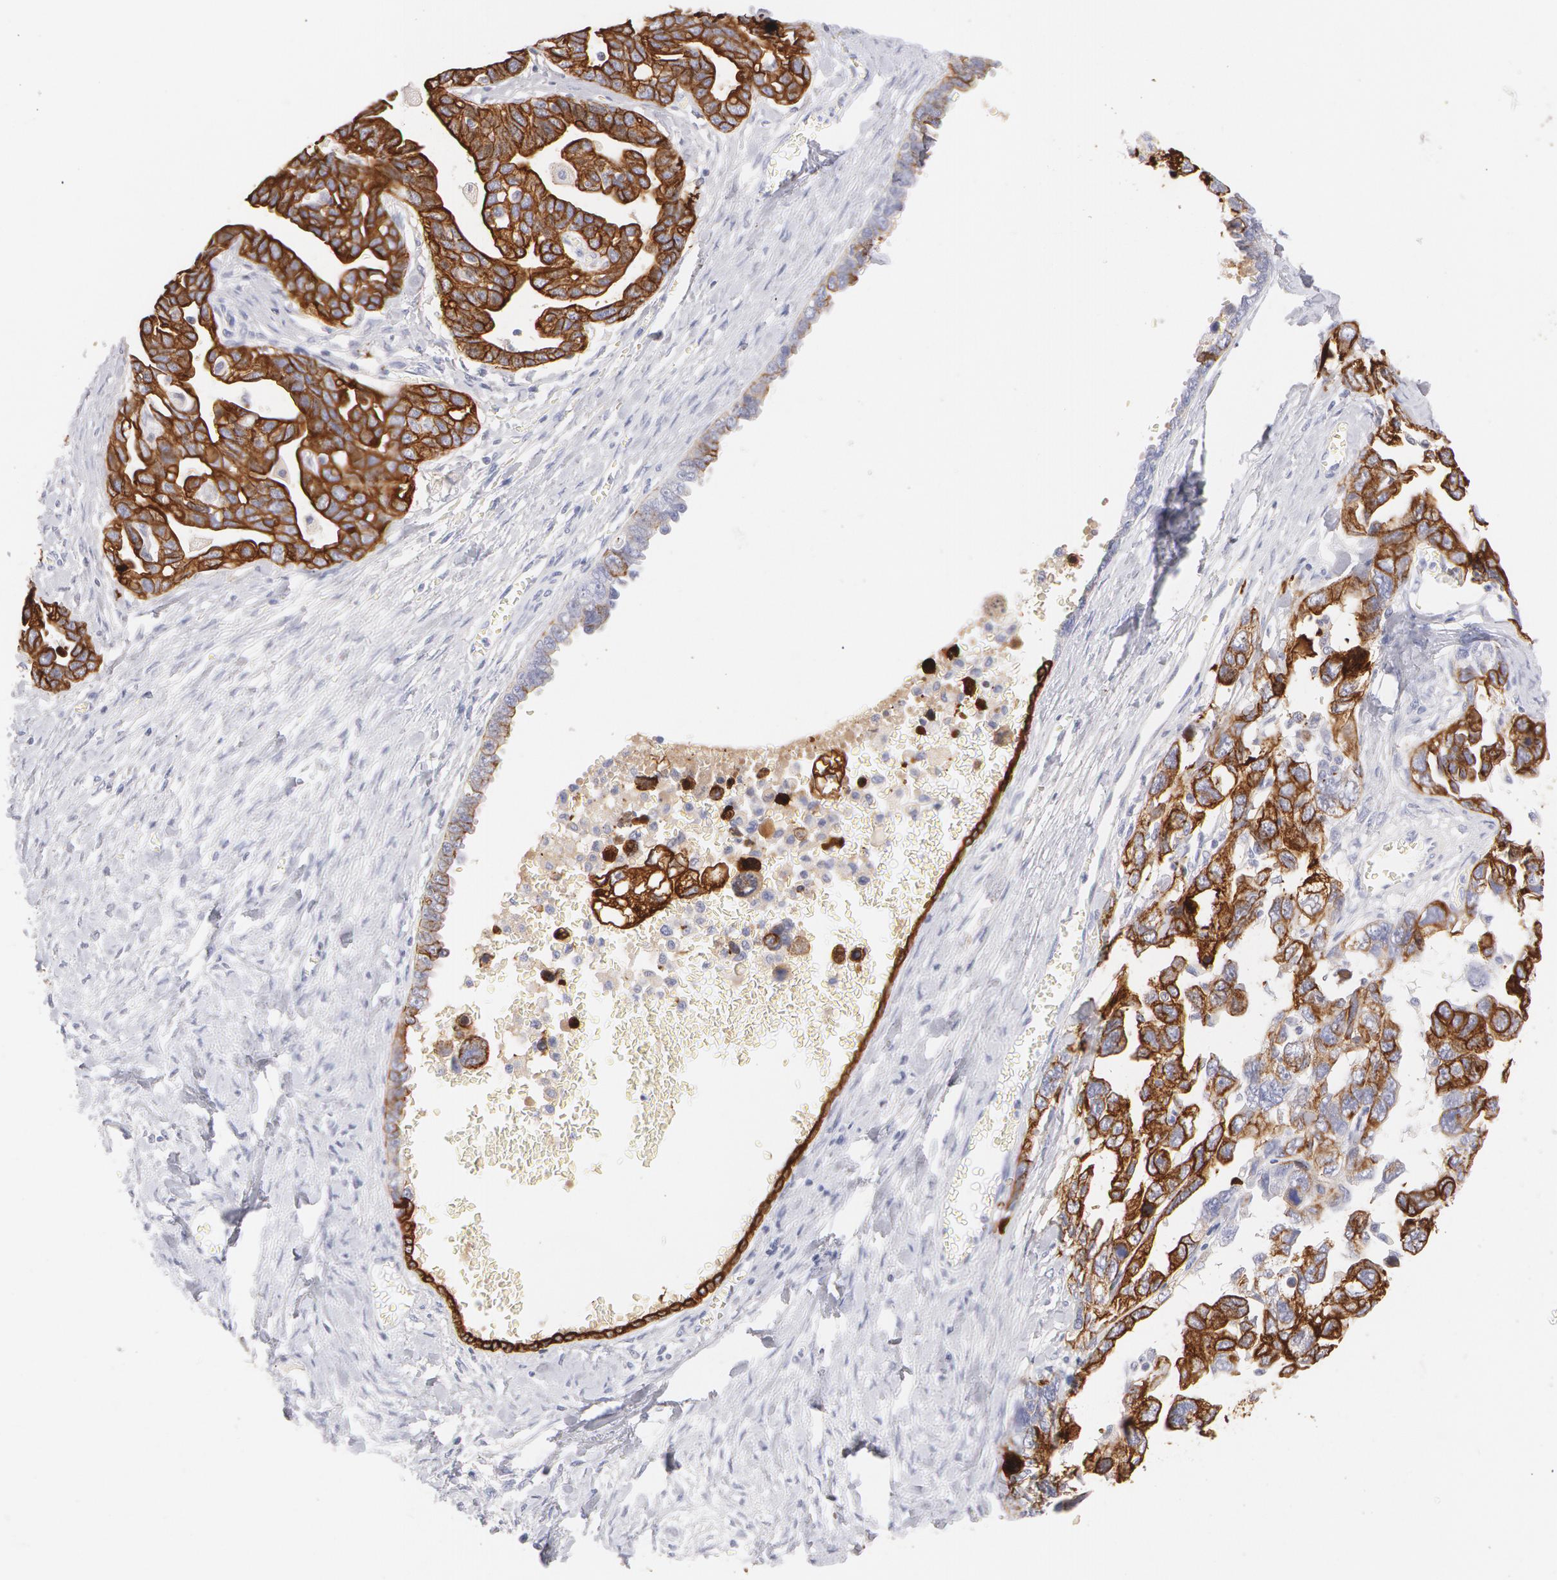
{"staining": {"intensity": "strong", "quantity": ">75%", "location": "cytoplasmic/membranous"}, "tissue": "ovarian cancer", "cell_type": "Tumor cells", "image_type": "cancer", "snomed": [{"axis": "morphology", "description": "Cystadenocarcinoma, serous, NOS"}, {"axis": "topography", "description": "Ovary"}], "caption": "A high amount of strong cytoplasmic/membranous expression is present in approximately >75% of tumor cells in ovarian cancer (serous cystadenocarcinoma) tissue.", "gene": "KRT8", "patient": {"sex": "female", "age": 69}}